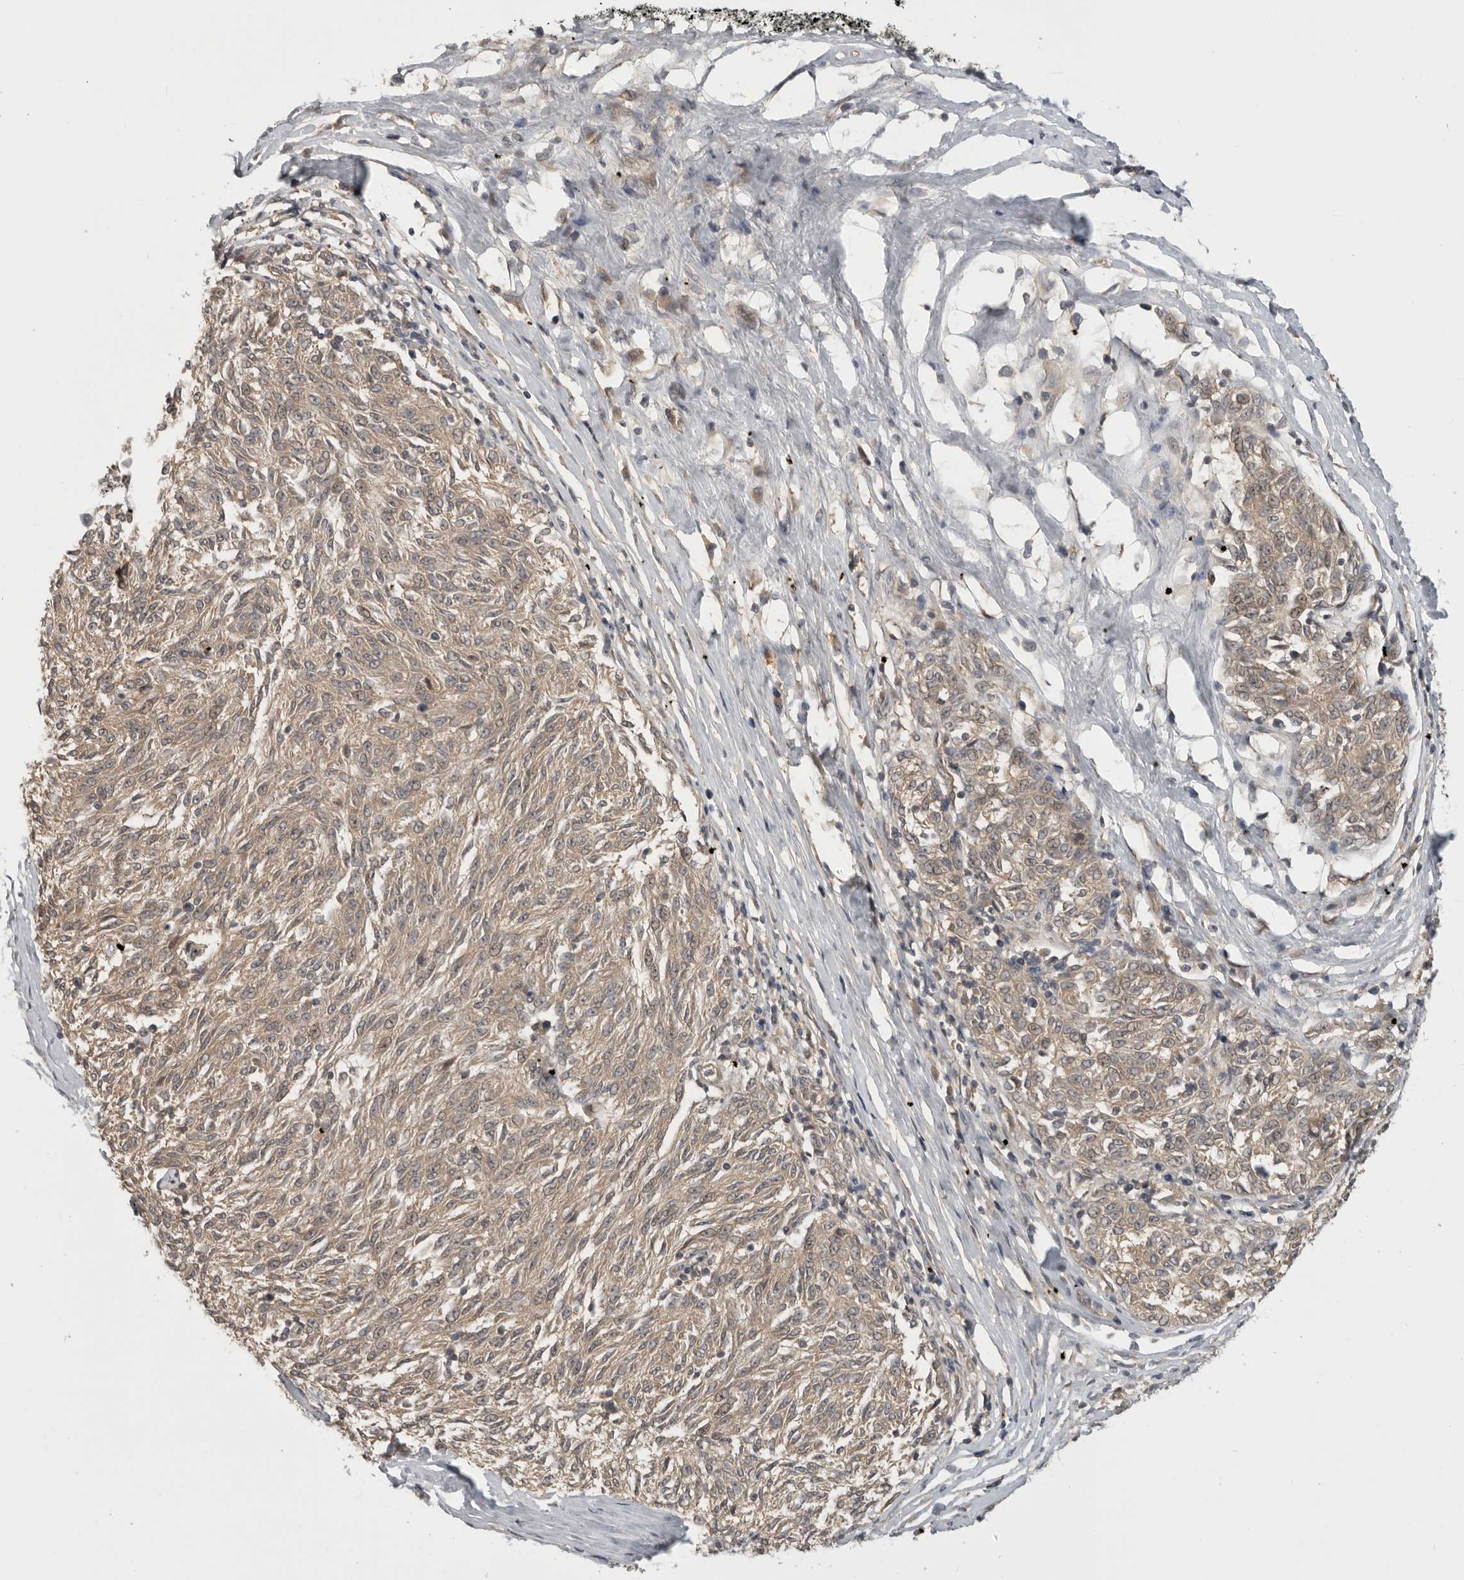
{"staining": {"intensity": "weak", "quantity": ">75%", "location": "cytoplasmic/membranous"}, "tissue": "melanoma", "cell_type": "Tumor cells", "image_type": "cancer", "snomed": [{"axis": "morphology", "description": "Malignant melanoma, NOS"}, {"axis": "topography", "description": "Skin"}], "caption": "A micrograph of melanoma stained for a protein shows weak cytoplasmic/membranous brown staining in tumor cells.", "gene": "CUEDC1", "patient": {"sex": "female", "age": 72}}